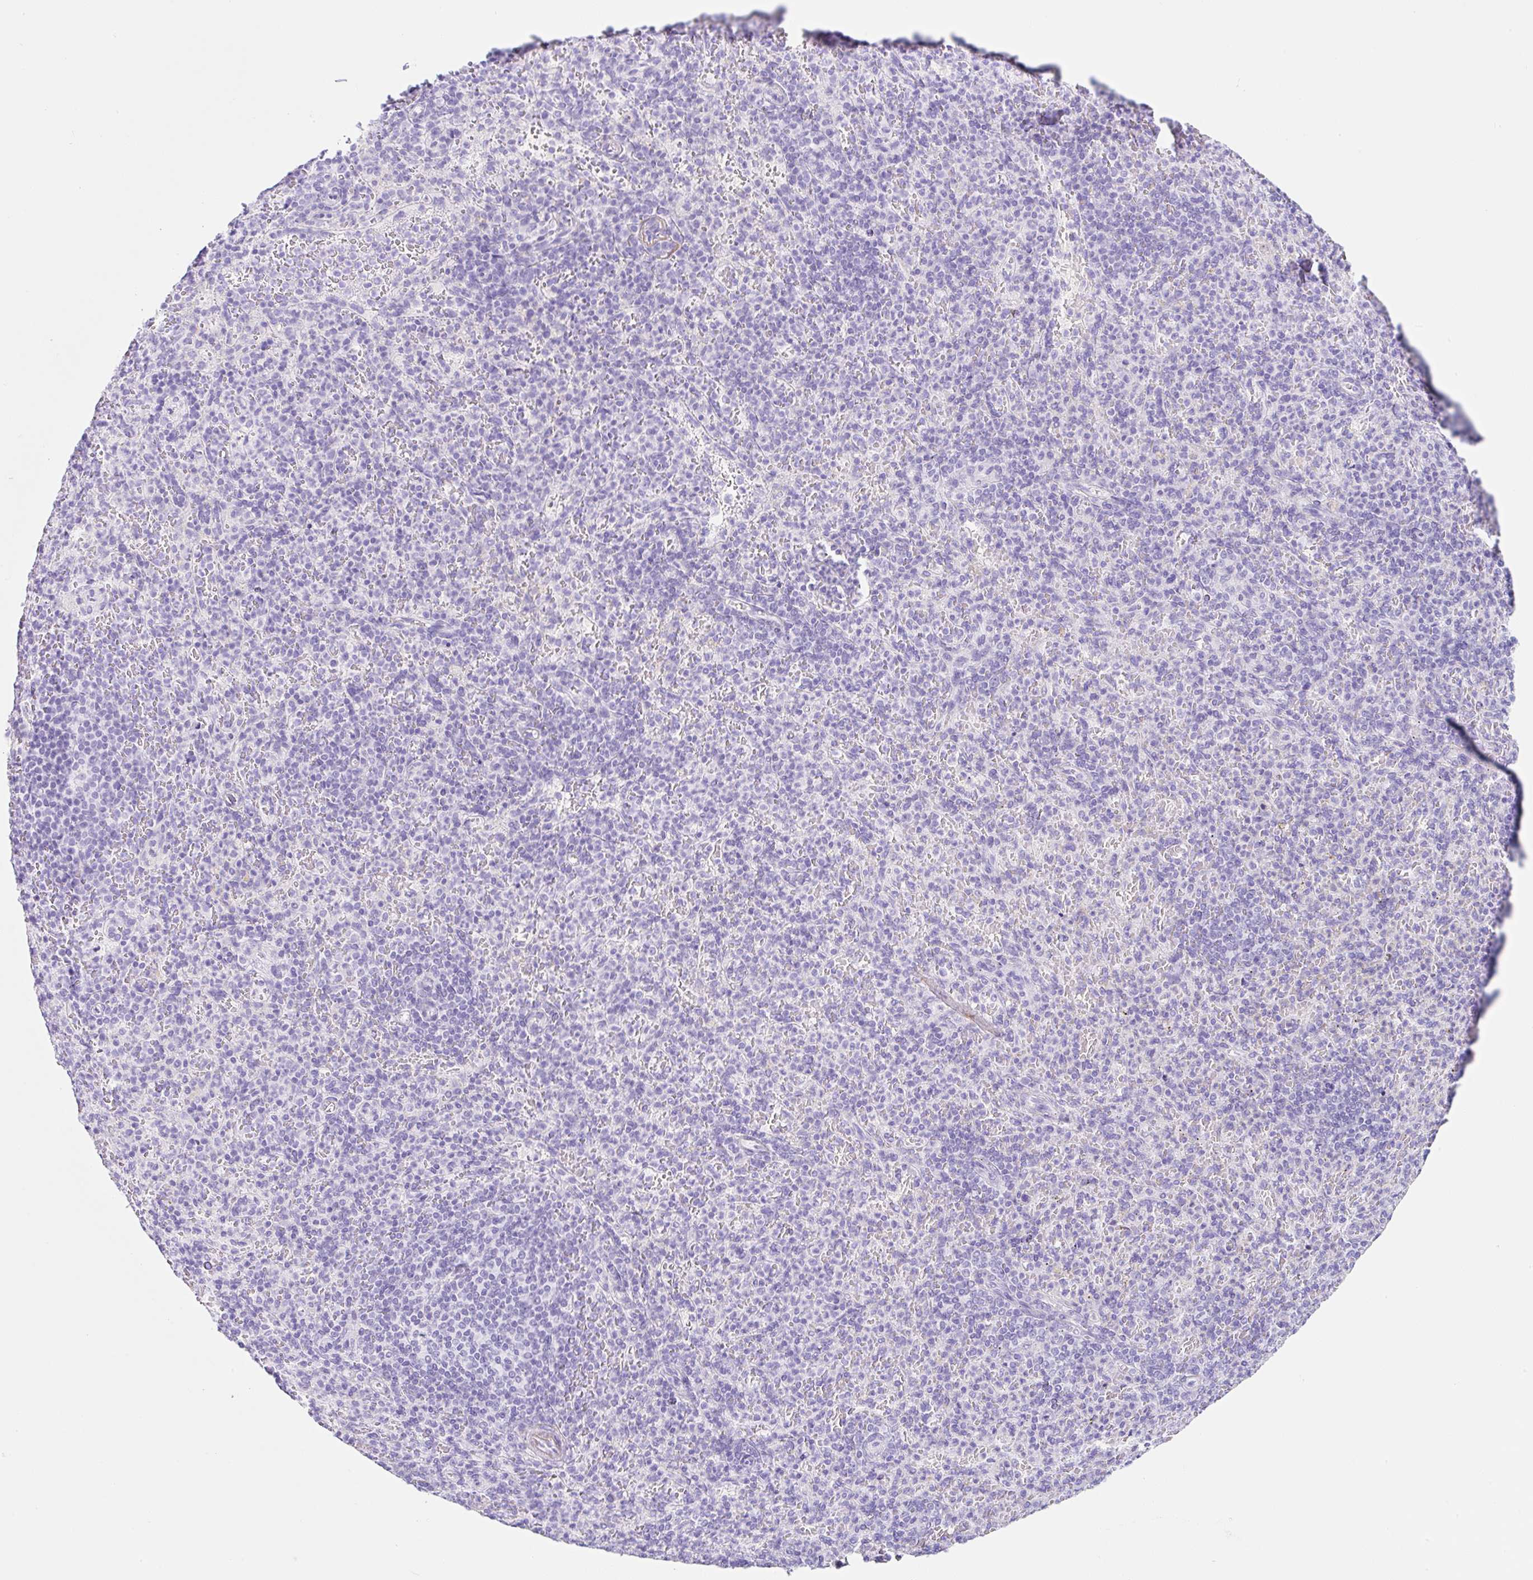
{"staining": {"intensity": "negative", "quantity": "none", "location": "none"}, "tissue": "spleen", "cell_type": "Cells in red pulp", "image_type": "normal", "snomed": [{"axis": "morphology", "description": "Normal tissue, NOS"}, {"axis": "topography", "description": "Spleen"}], "caption": "Micrograph shows no protein expression in cells in red pulp of normal spleen. Nuclei are stained in blue.", "gene": "CLDND2", "patient": {"sex": "female", "age": 74}}